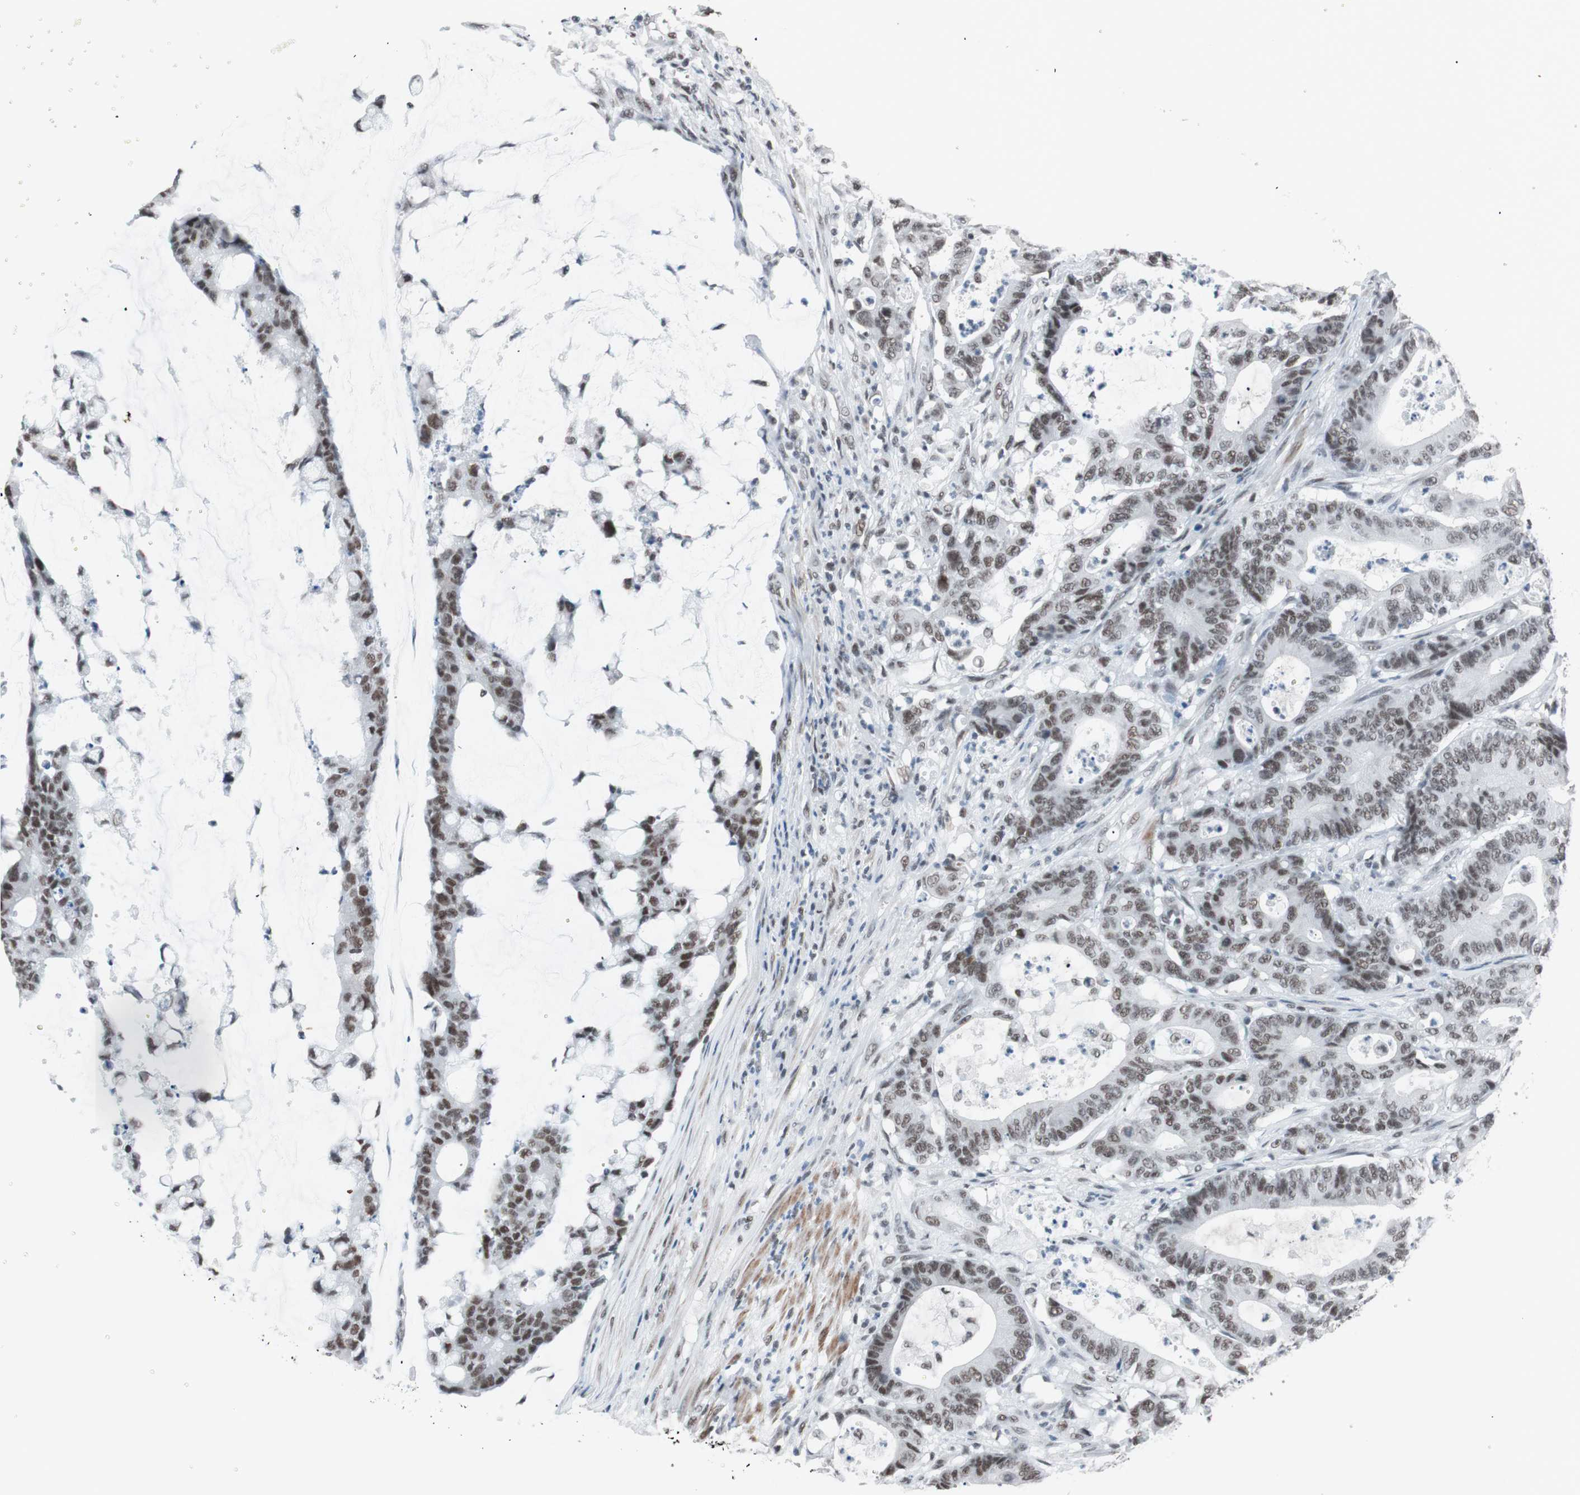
{"staining": {"intensity": "moderate", "quantity": ">75%", "location": "nuclear"}, "tissue": "colorectal cancer", "cell_type": "Tumor cells", "image_type": "cancer", "snomed": [{"axis": "morphology", "description": "Adenocarcinoma, NOS"}, {"axis": "topography", "description": "Colon"}], "caption": "Protein analysis of adenocarcinoma (colorectal) tissue exhibits moderate nuclear expression in about >75% of tumor cells.", "gene": "ARID1A", "patient": {"sex": "female", "age": 84}}